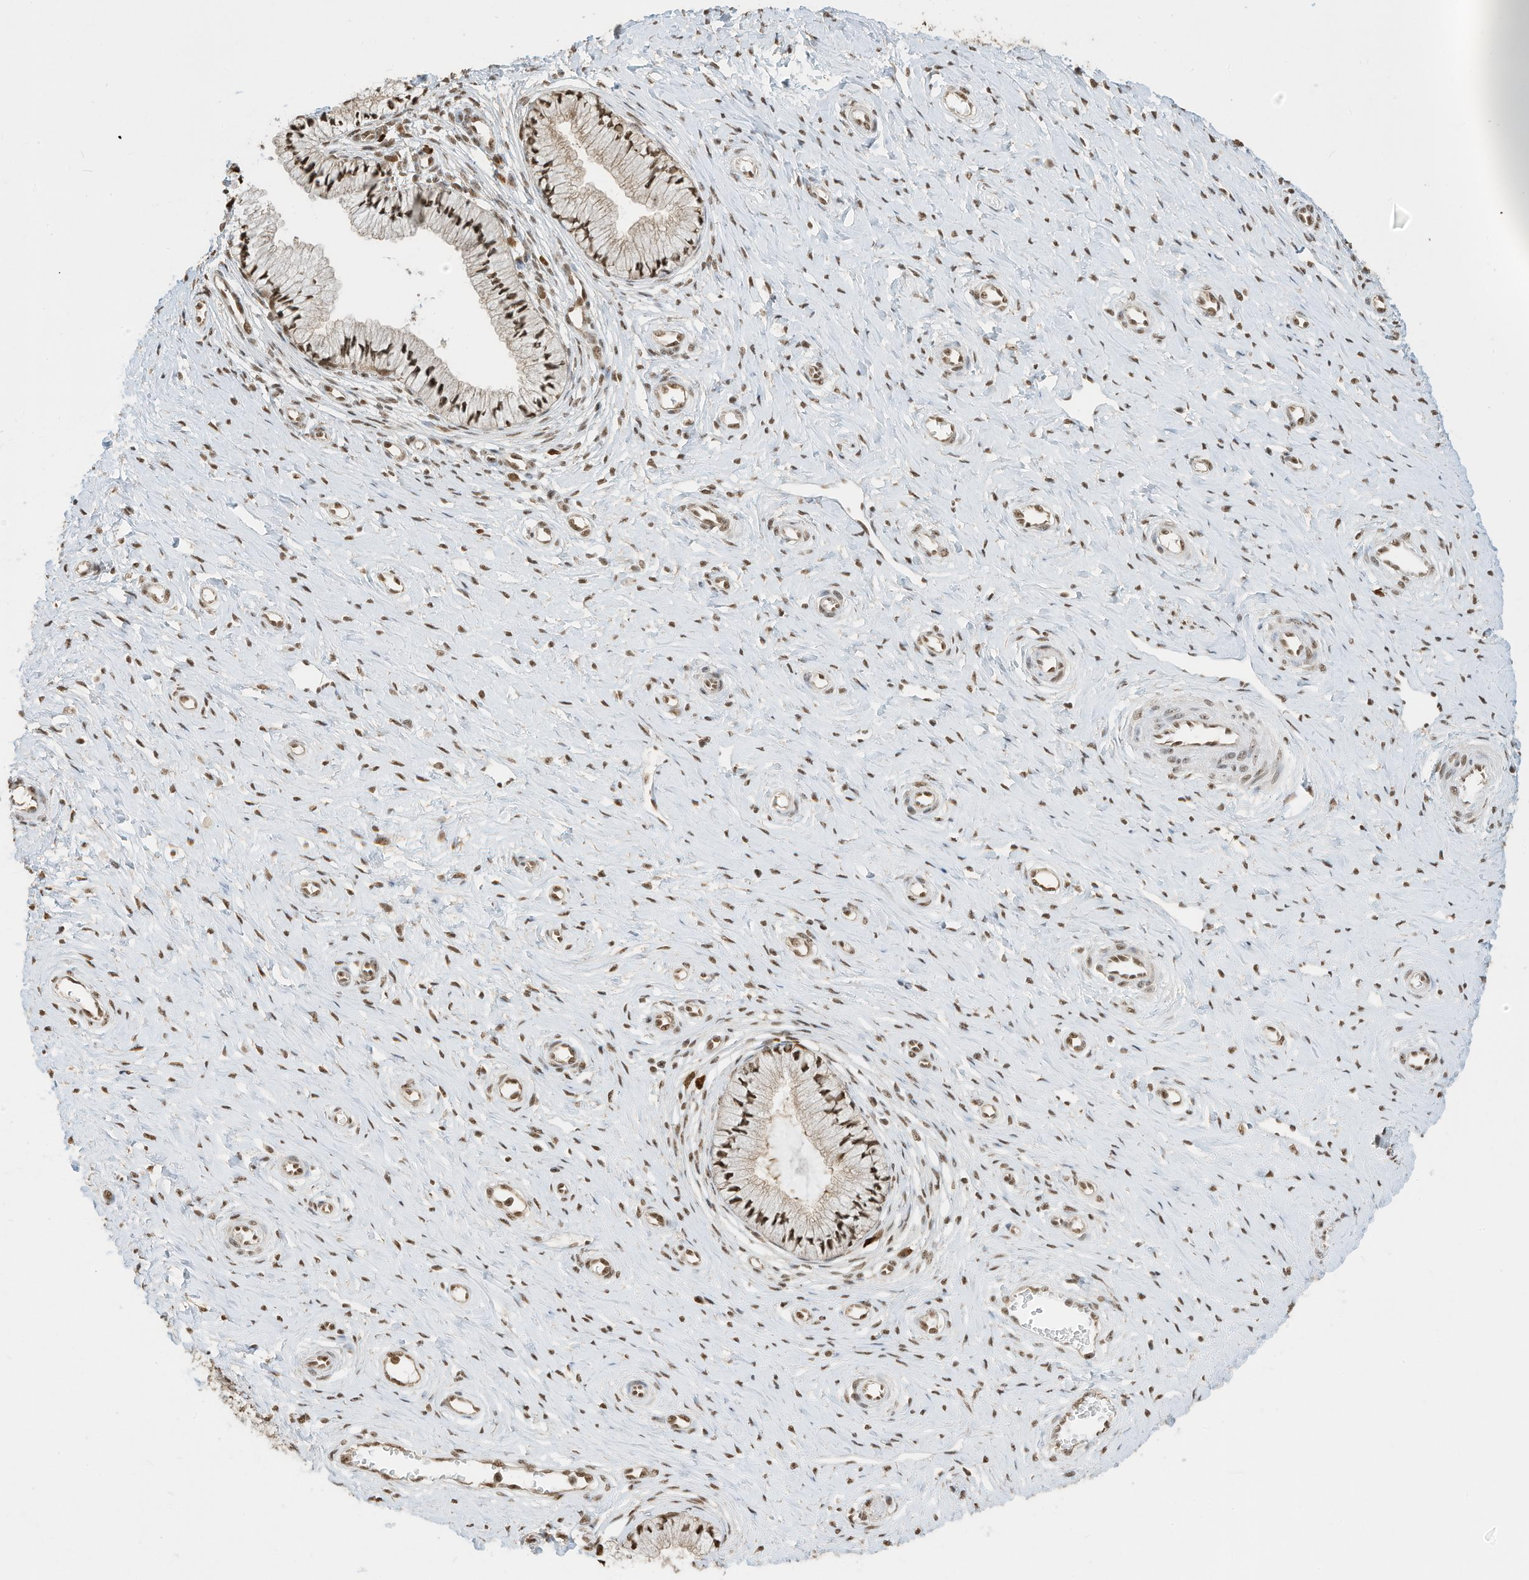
{"staining": {"intensity": "moderate", "quantity": ">75%", "location": "nuclear"}, "tissue": "cervix", "cell_type": "Glandular cells", "image_type": "normal", "snomed": [{"axis": "morphology", "description": "Normal tissue, NOS"}, {"axis": "topography", "description": "Cervix"}], "caption": "DAB (3,3'-diaminobenzidine) immunohistochemical staining of normal human cervix demonstrates moderate nuclear protein positivity in approximately >75% of glandular cells. The staining was performed using DAB (3,3'-diaminobenzidine) to visualize the protein expression in brown, while the nuclei were stained in blue with hematoxylin (Magnification: 20x).", "gene": "ZNF195", "patient": {"sex": "female", "age": 36}}